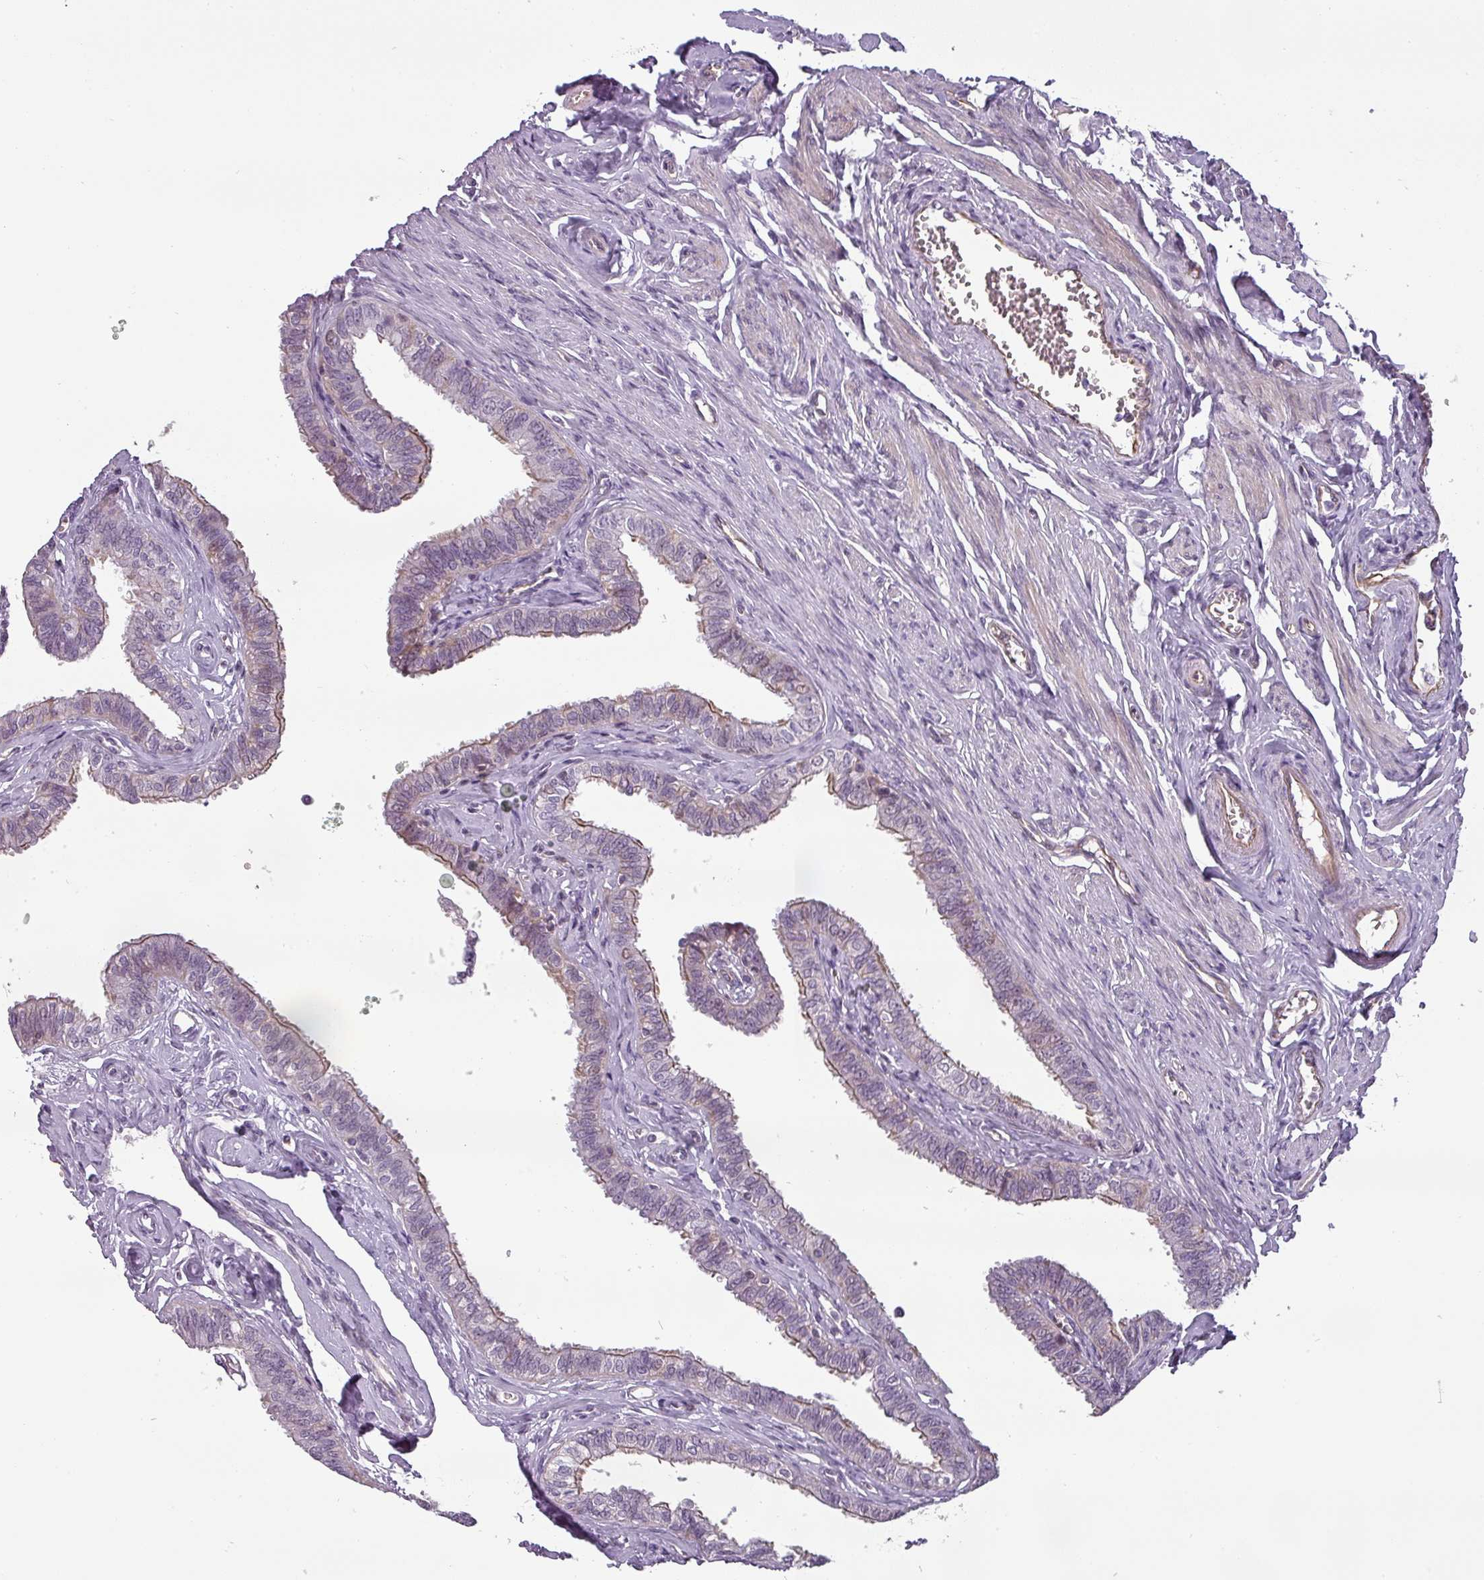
{"staining": {"intensity": "moderate", "quantity": "25%-75%", "location": "cytoplasmic/membranous"}, "tissue": "fallopian tube", "cell_type": "Glandular cells", "image_type": "normal", "snomed": [{"axis": "morphology", "description": "Normal tissue, NOS"}, {"axis": "morphology", "description": "Carcinoma, NOS"}, {"axis": "topography", "description": "Fallopian tube"}, {"axis": "topography", "description": "Ovary"}], "caption": "This is a micrograph of immunohistochemistry (IHC) staining of normal fallopian tube, which shows moderate positivity in the cytoplasmic/membranous of glandular cells.", "gene": "CHRDL1", "patient": {"sex": "female", "age": 59}}